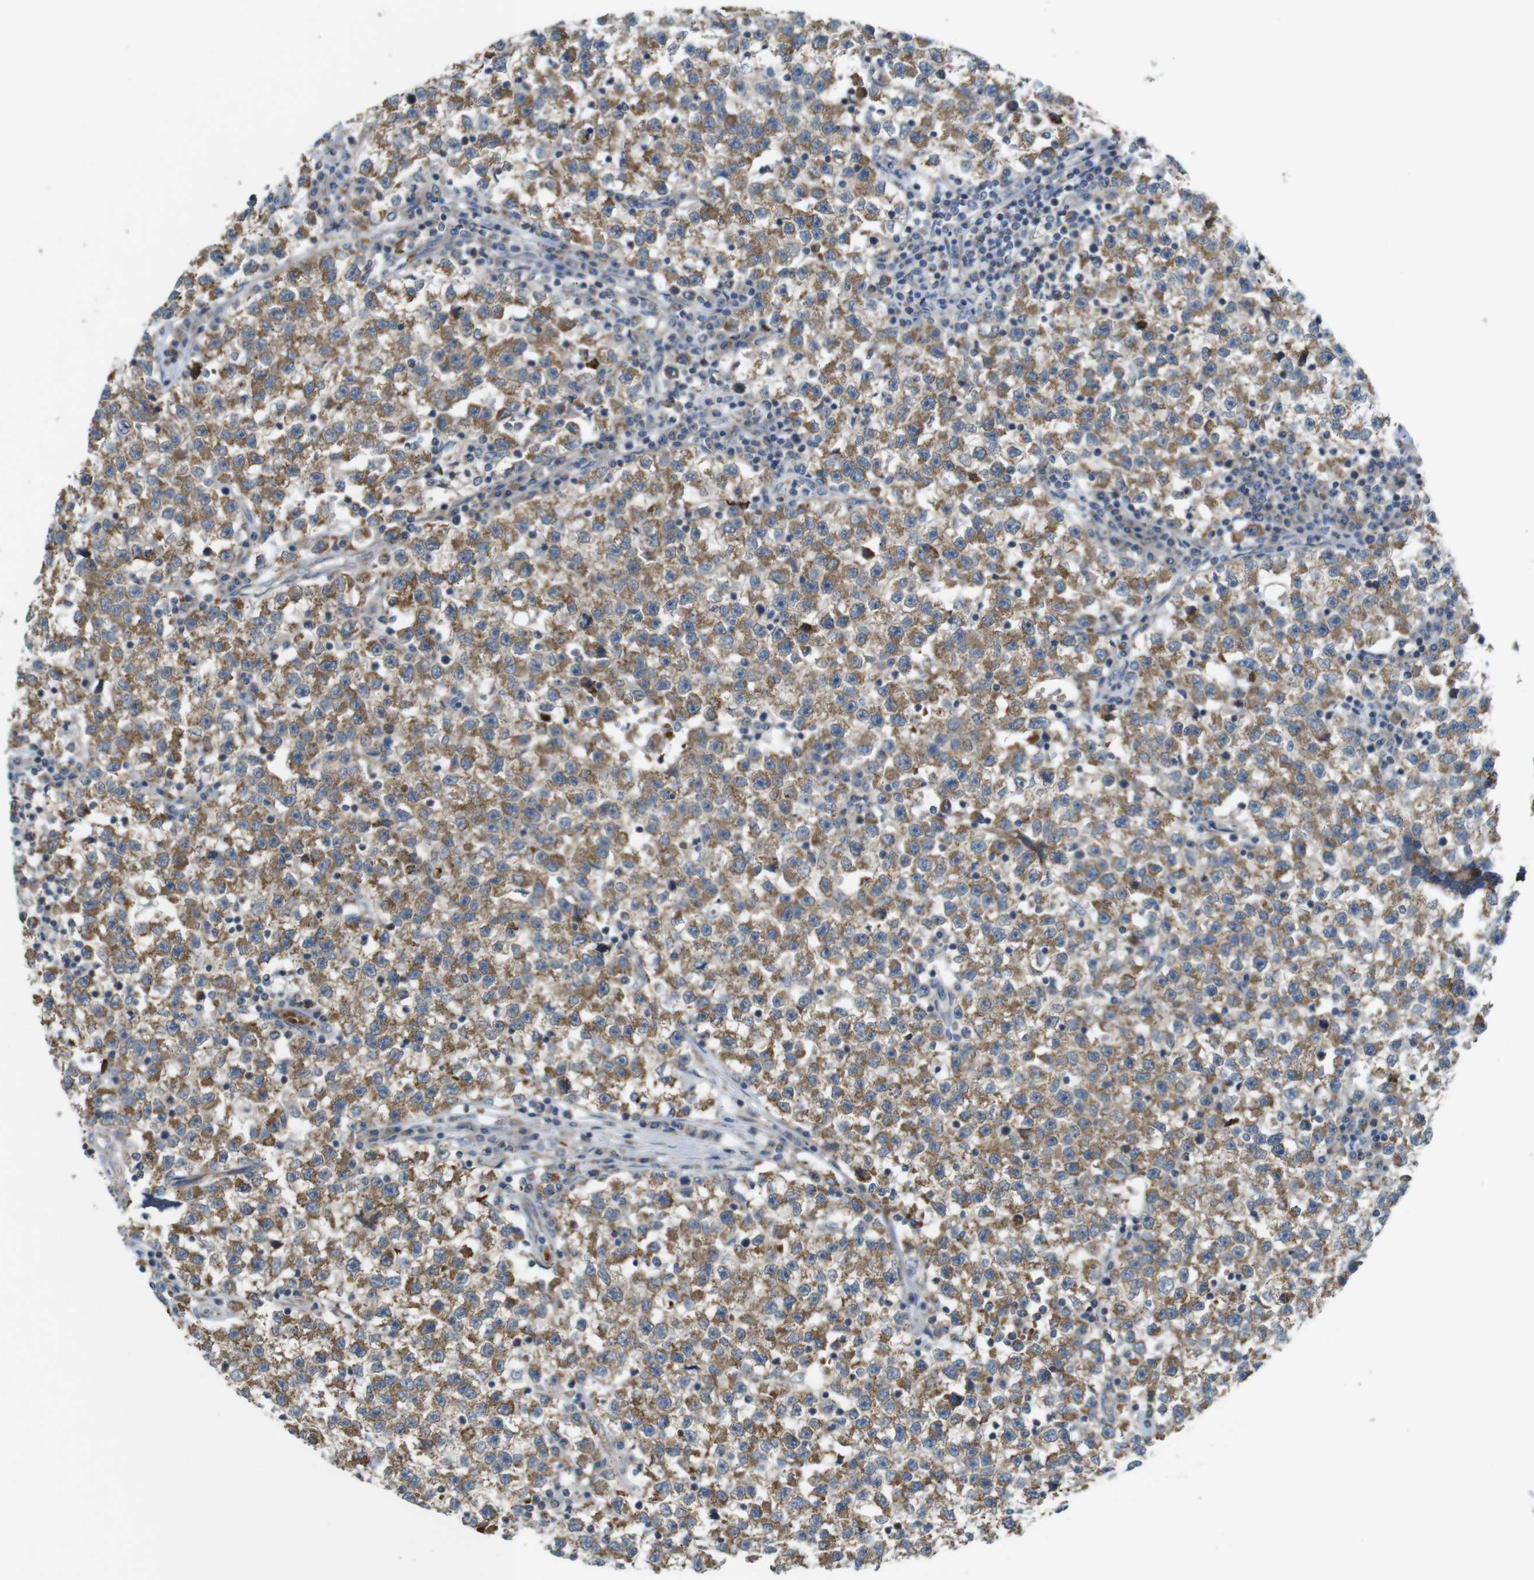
{"staining": {"intensity": "moderate", "quantity": ">75%", "location": "cytoplasmic/membranous"}, "tissue": "testis cancer", "cell_type": "Tumor cells", "image_type": "cancer", "snomed": [{"axis": "morphology", "description": "Seminoma, NOS"}, {"axis": "topography", "description": "Testis"}], "caption": "This is a micrograph of IHC staining of testis seminoma, which shows moderate expression in the cytoplasmic/membranous of tumor cells.", "gene": "MARCHF1", "patient": {"sex": "male", "age": 22}}